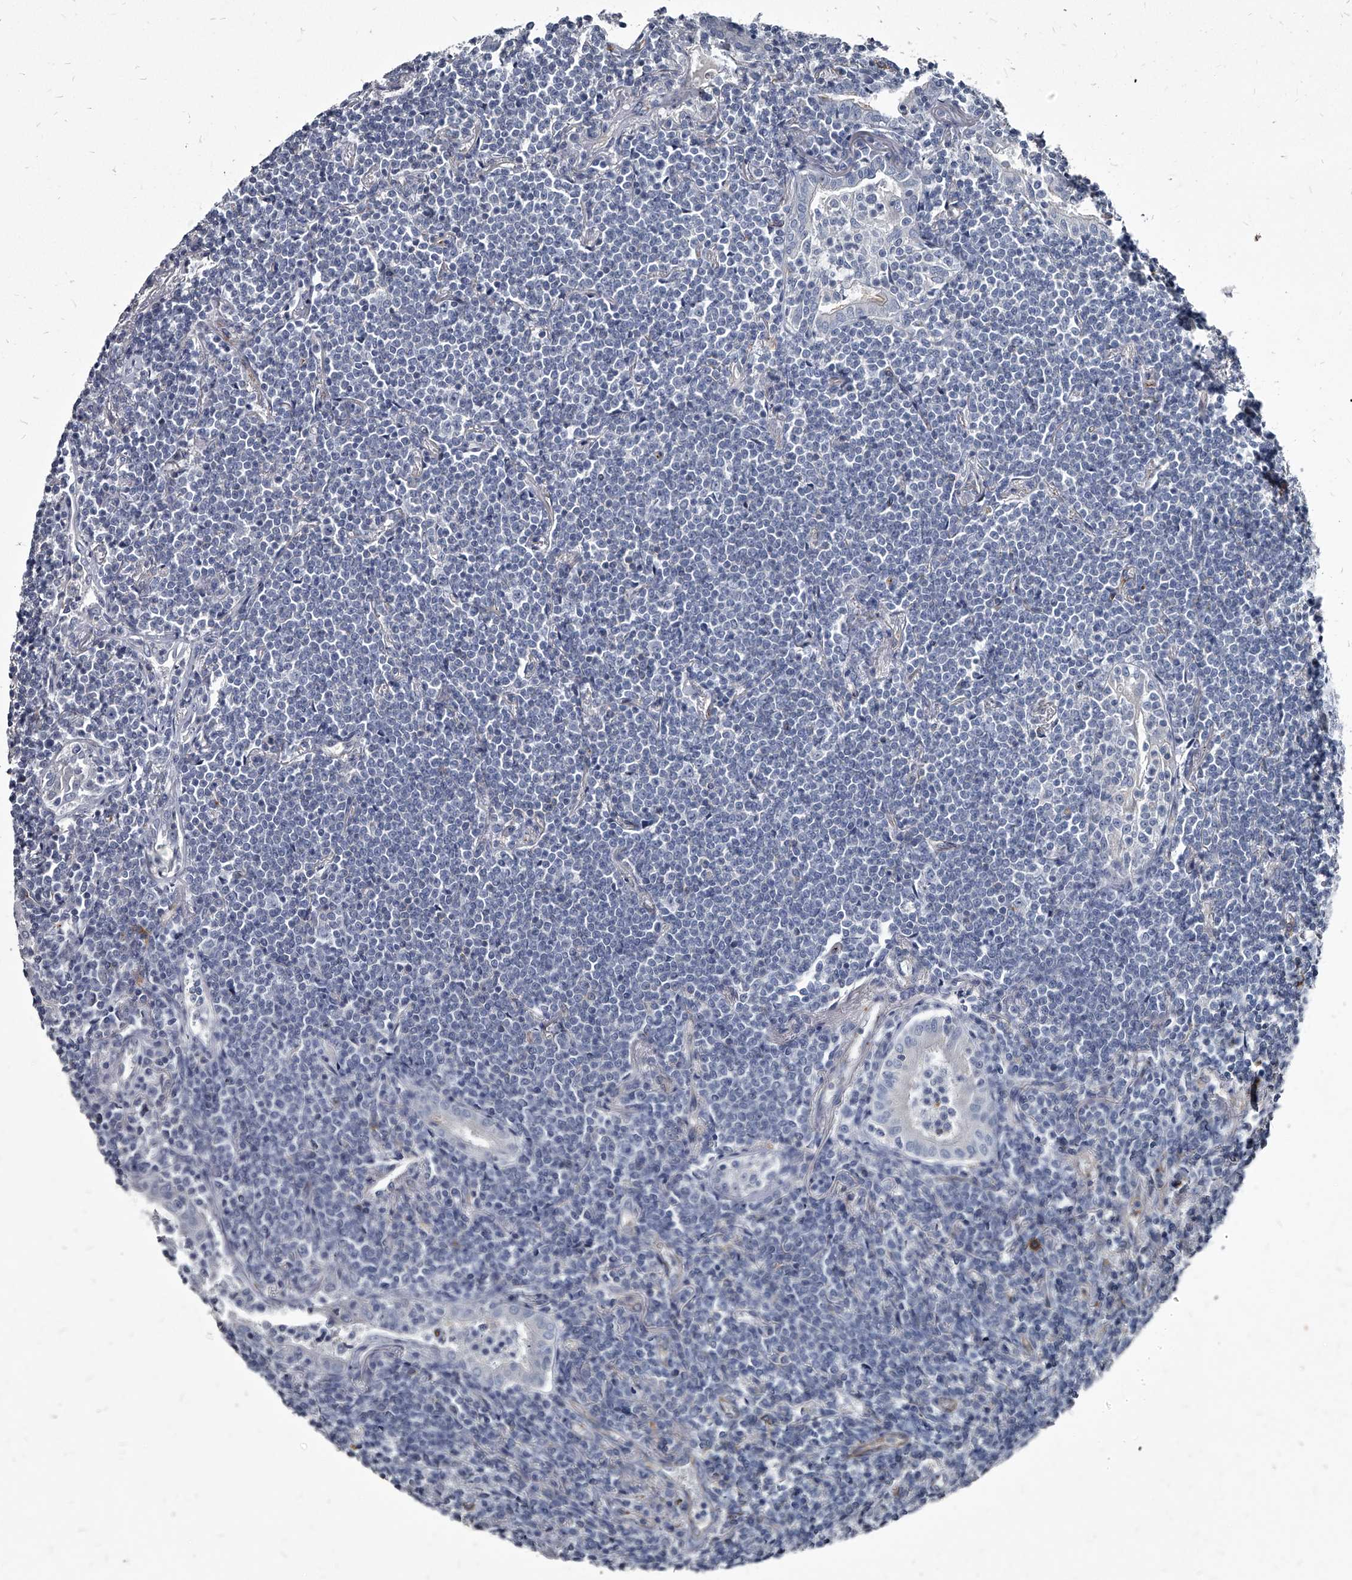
{"staining": {"intensity": "negative", "quantity": "none", "location": "none"}, "tissue": "lymphoma", "cell_type": "Tumor cells", "image_type": "cancer", "snomed": [{"axis": "morphology", "description": "Malignant lymphoma, non-Hodgkin's type, Low grade"}, {"axis": "topography", "description": "Lung"}], "caption": "A high-resolution image shows immunohistochemistry staining of lymphoma, which reveals no significant staining in tumor cells. Brightfield microscopy of immunohistochemistry (IHC) stained with DAB (brown) and hematoxylin (blue), captured at high magnification.", "gene": "PGLYRP3", "patient": {"sex": "female", "age": 71}}